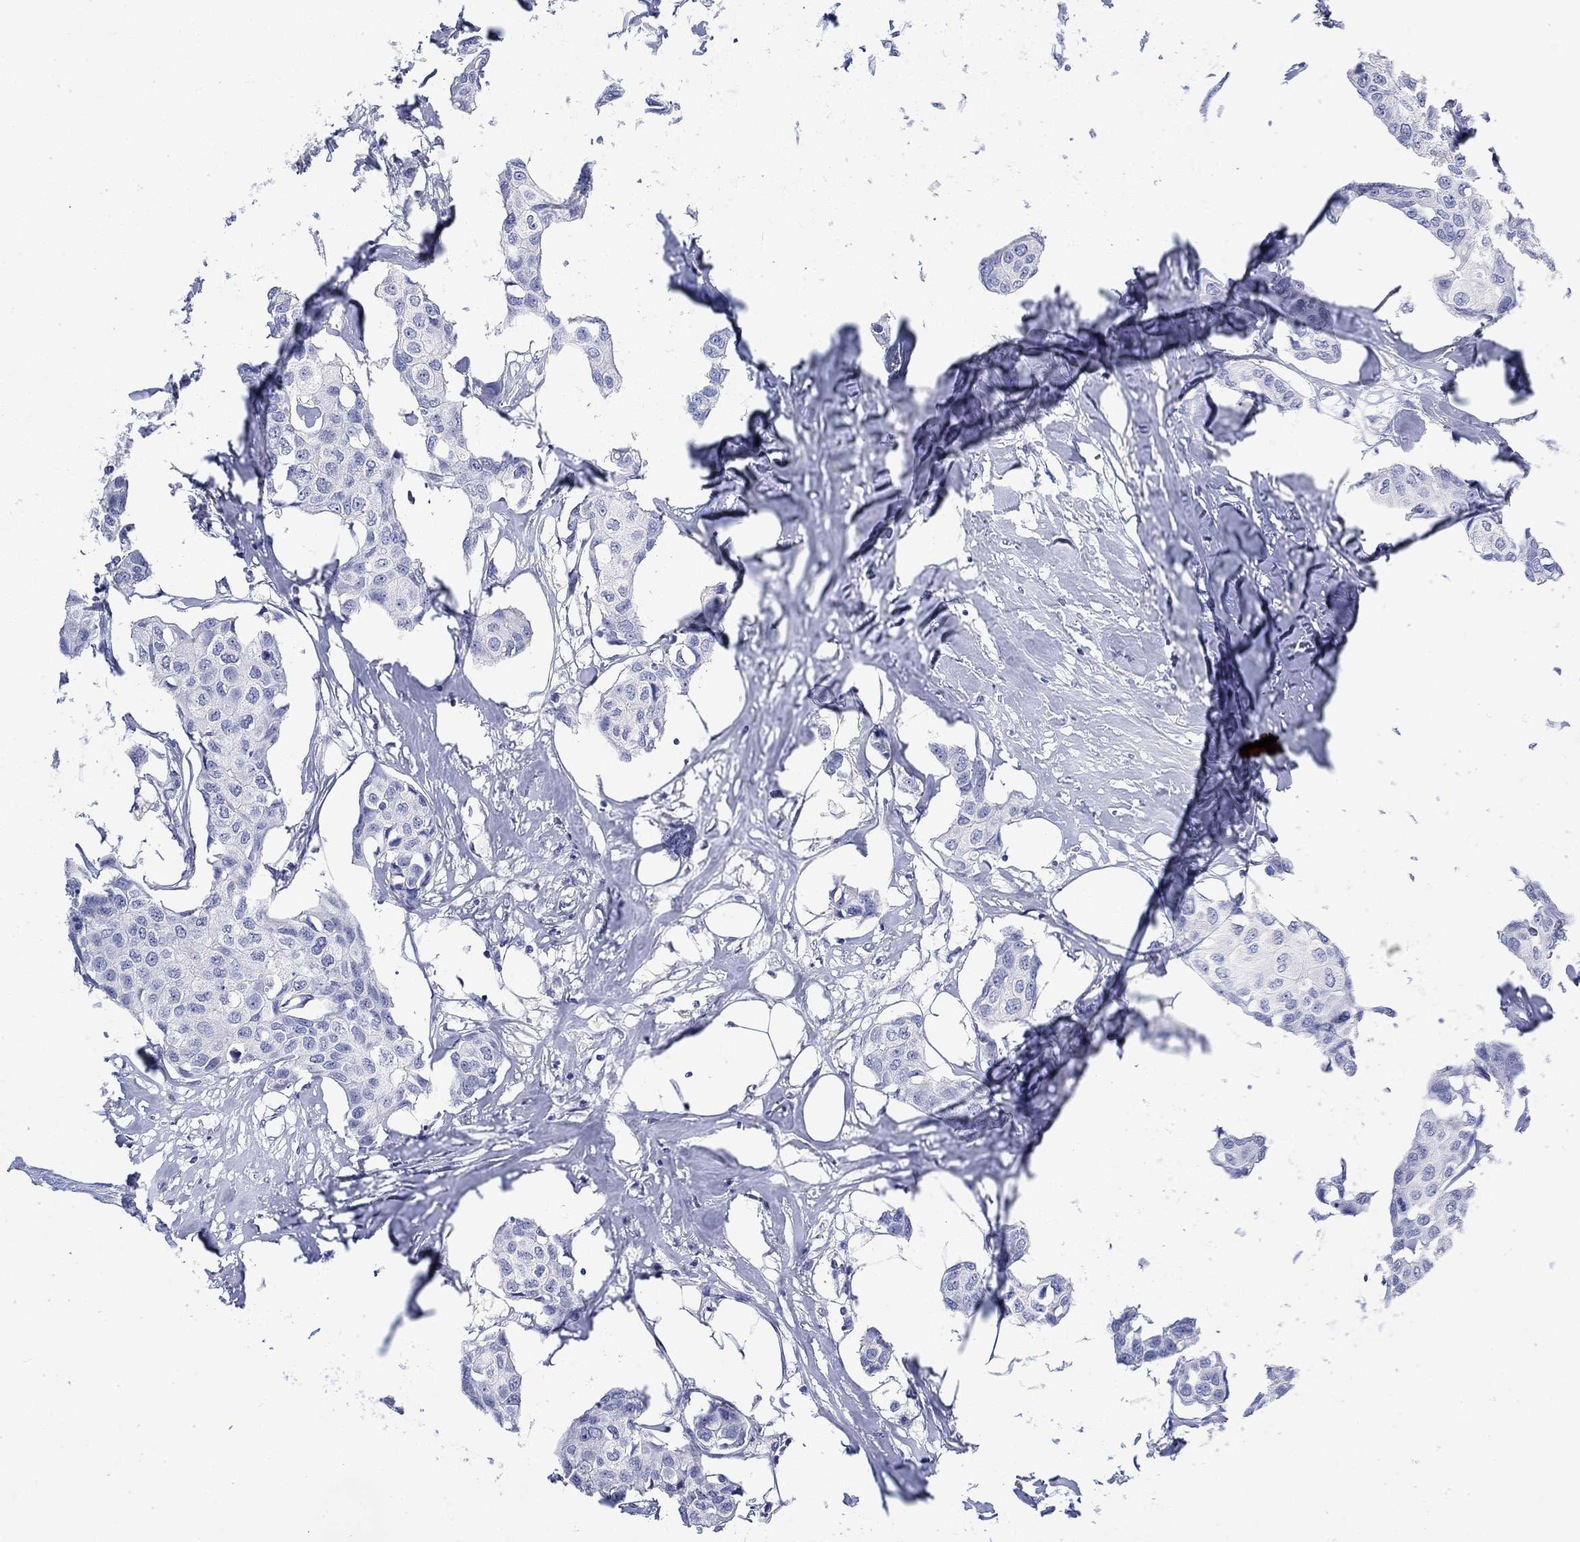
{"staining": {"intensity": "negative", "quantity": "none", "location": "none"}, "tissue": "breast cancer", "cell_type": "Tumor cells", "image_type": "cancer", "snomed": [{"axis": "morphology", "description": "Duct carcinoma"}, {"axis": "topography", "description": "Breast"}], "caption": "IHC of breast cancer (invasive ductal carcinoma) demonstrates no positivity in tumor cells.", "gene": "MSI1", "patient": {"sex": "female", "age": 80}}